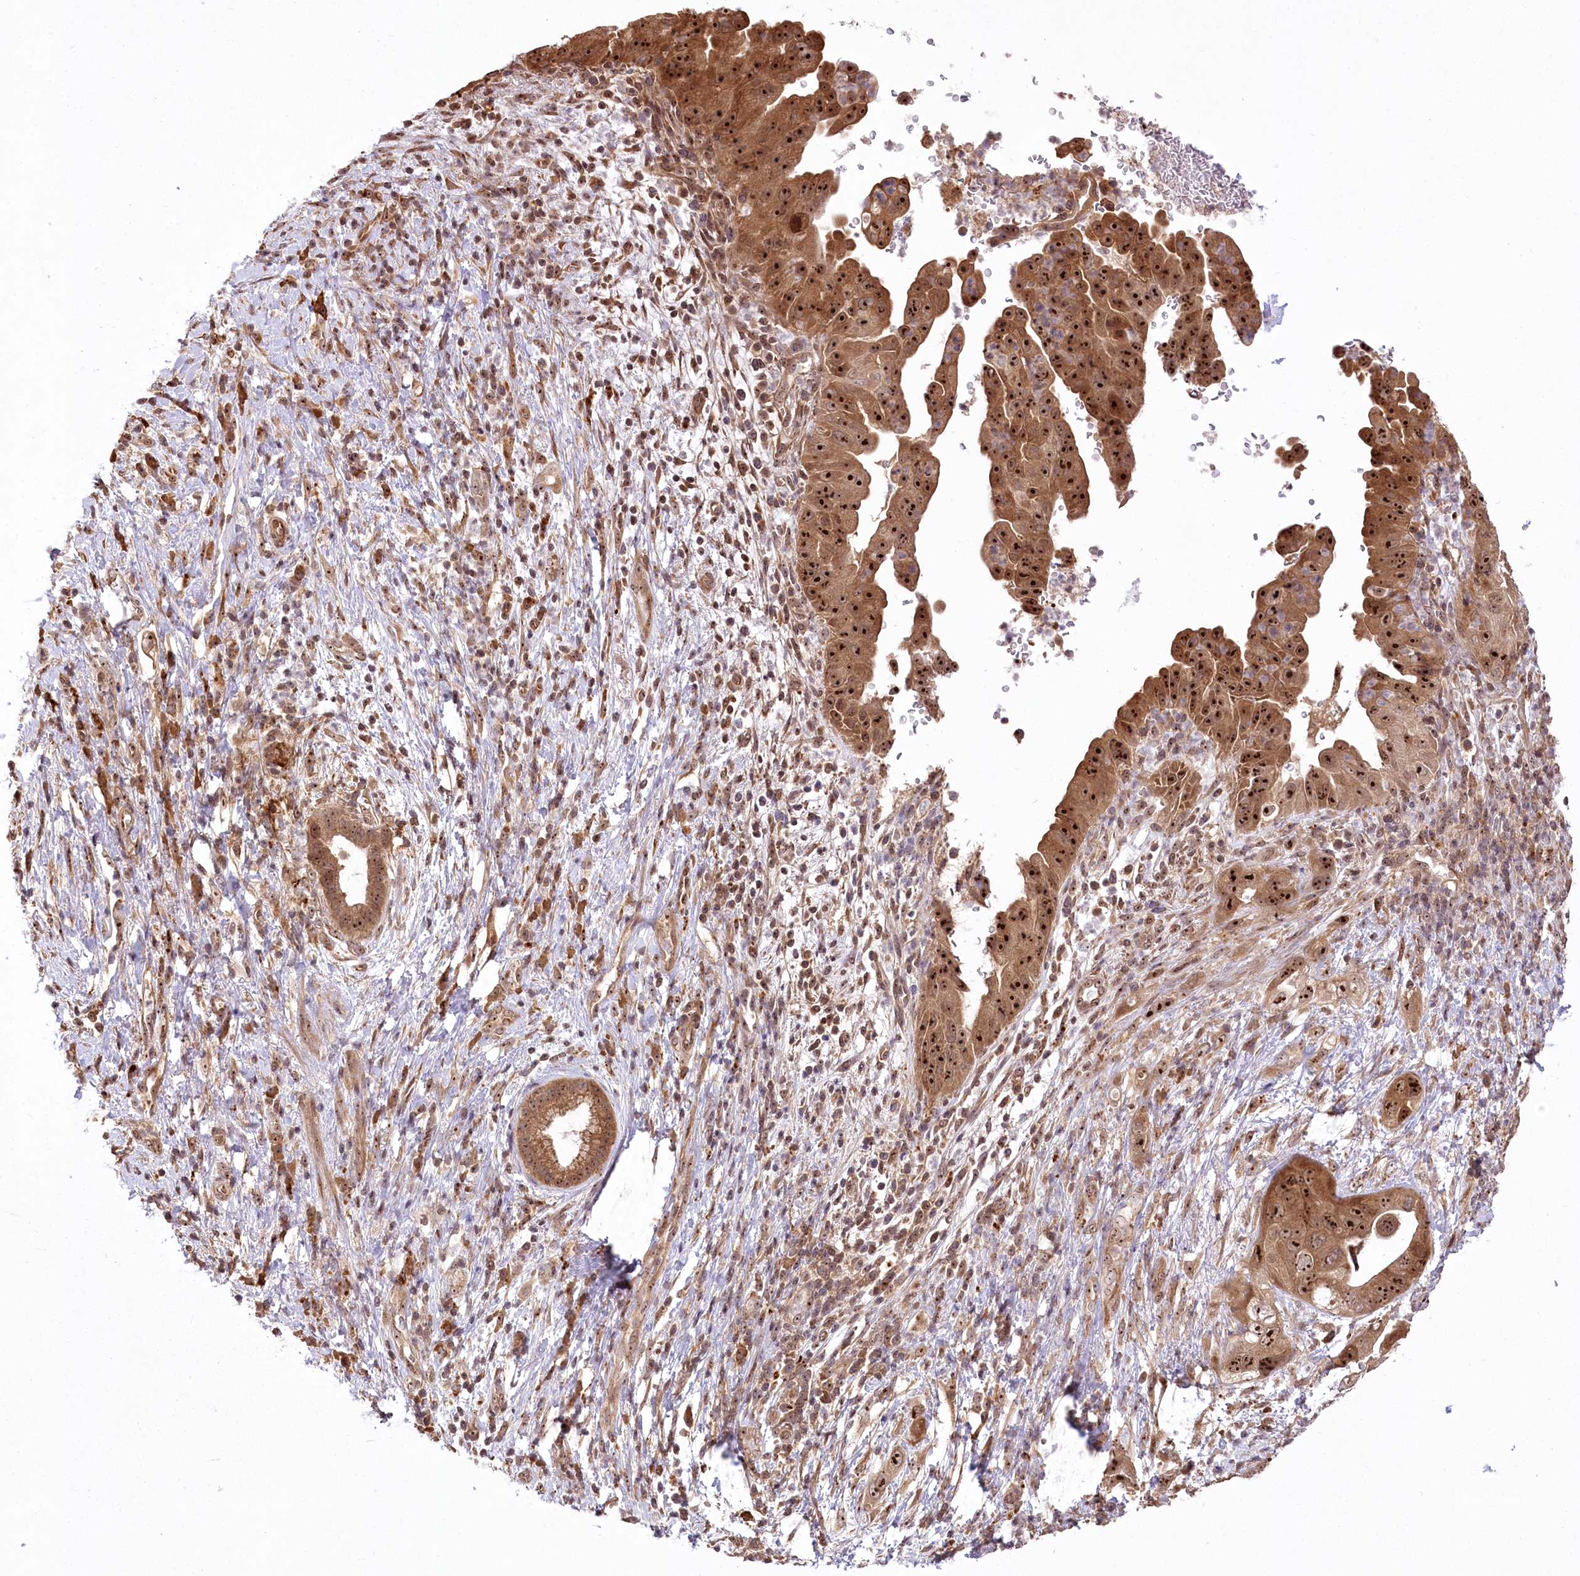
{"staining": {"intensity": "strong", "quantity": ">75%", "location": "cytoplasmic/membranous,nuclear"}, "tissue": "pancreatic cancer", "cell_type": "Tumor cells", "image_type": "cancer", "snomed": [{"axis": "morphology", "description": "Adenocarcinoma, NOS"}, {"axis": "topography", "description": "Pancreas"}], "caption": "The photomicrograph shows immunohistochemical staining of pancreatic cancer. There is strong cytoplasmic/membranous and nuclear staining is present in approximately >75% of tumor cells.", "gene": "SERGEF", "patient": {"sex": "female", "age": 78}}